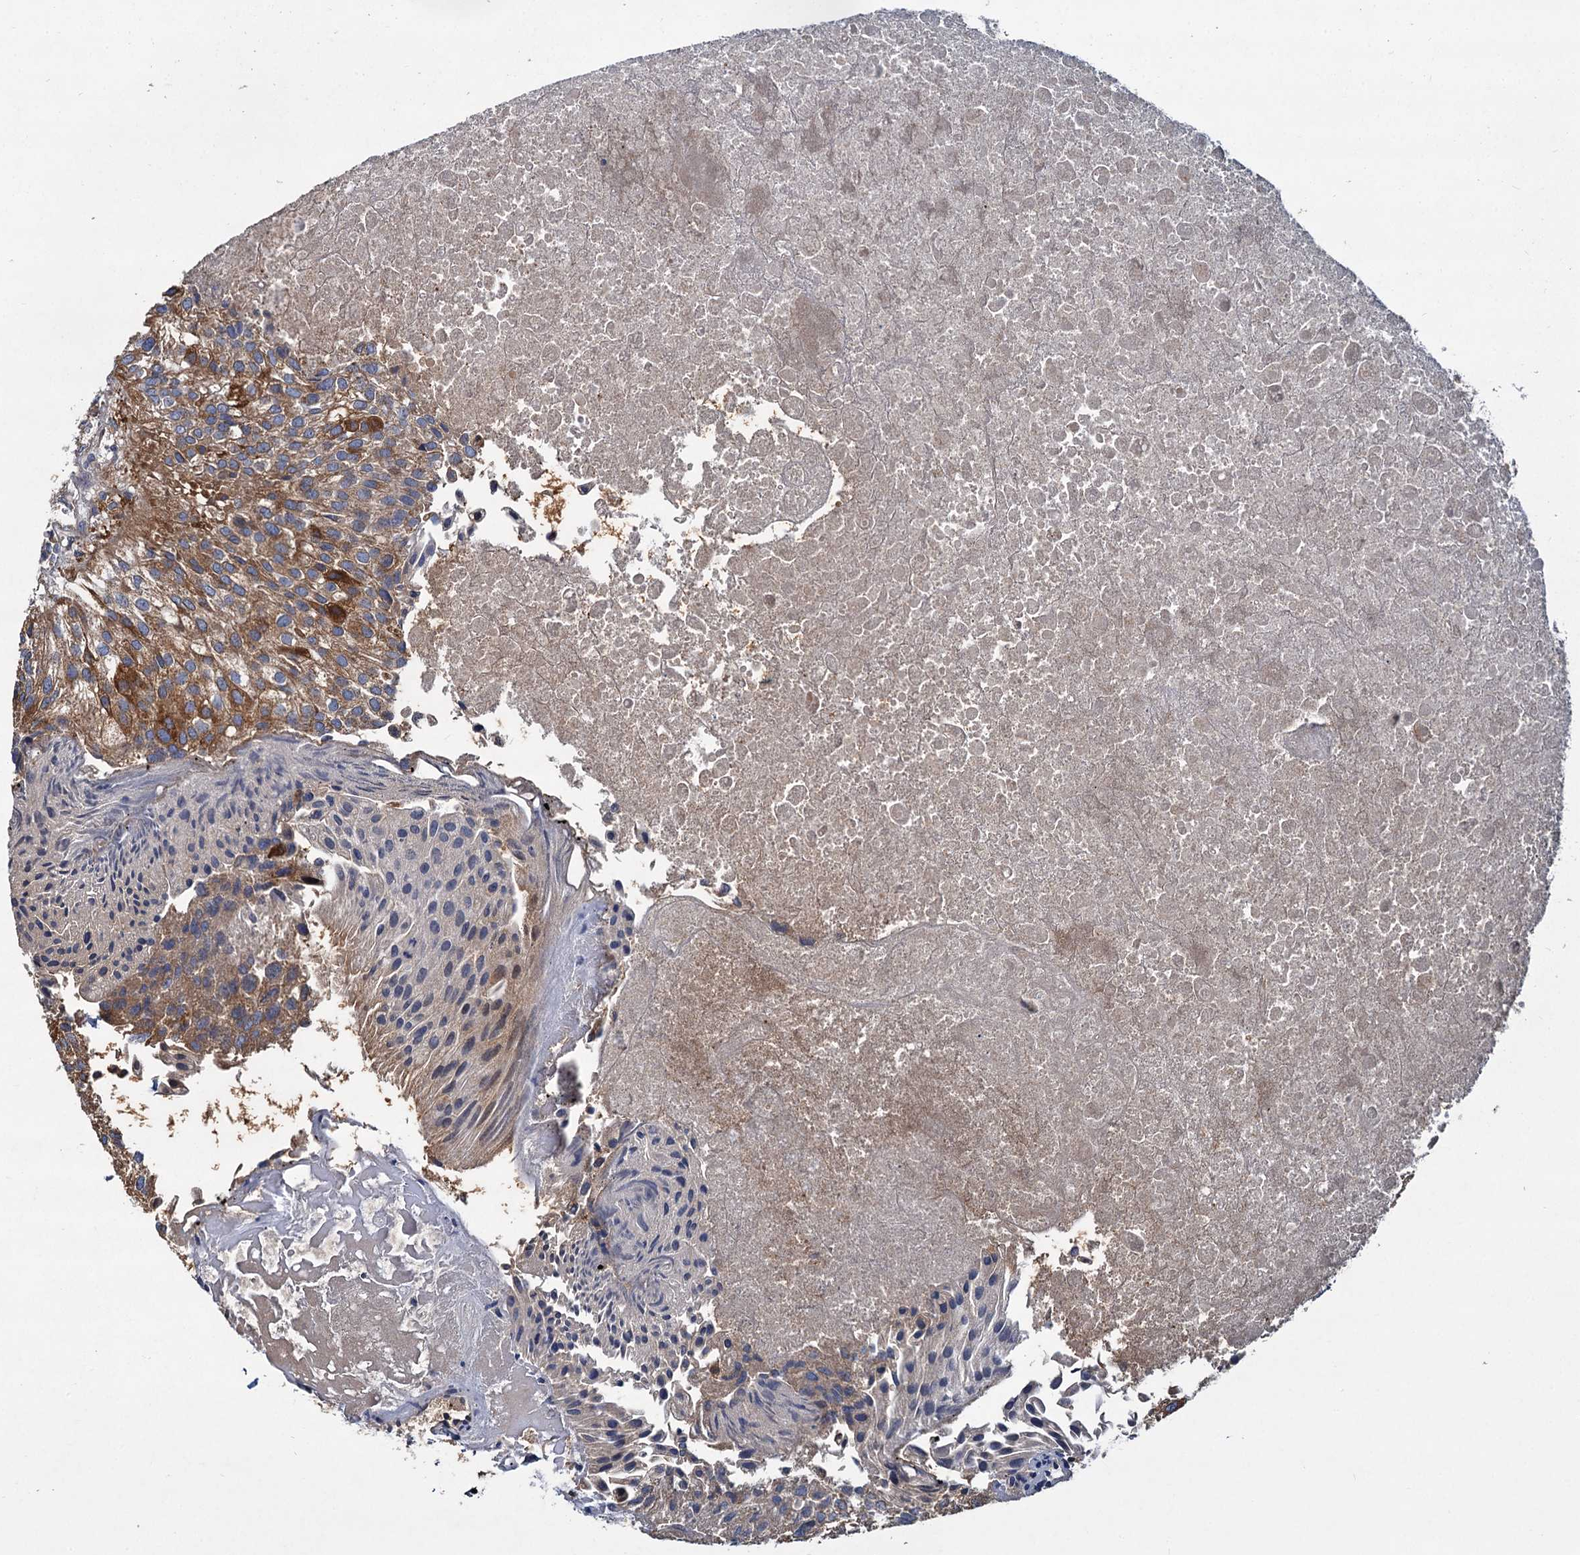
{"staining": {"intensity": "moderate", "quantity": ">75%", "location": "cytoplasmic/membranous"}, "tissue": "urothelial cancer", "cell_type": "Tumor cells", "image_type": "cancer", "snomed": [{"axis": "morphology", "description": "Urothelial carcinoma, Low grade"}, {"axis": "topography", "description": "Urinary bladder"}], "caption": "A photomicrograph of low-grade urothelial carcinoma stained for a protein demonstrates moderate cytoplasmic/membranous brown staining in tumor cells. Nuclei are stained in blue.", "gene": "ALKBH7", "patient": {"sex": "female", "age": 89}}